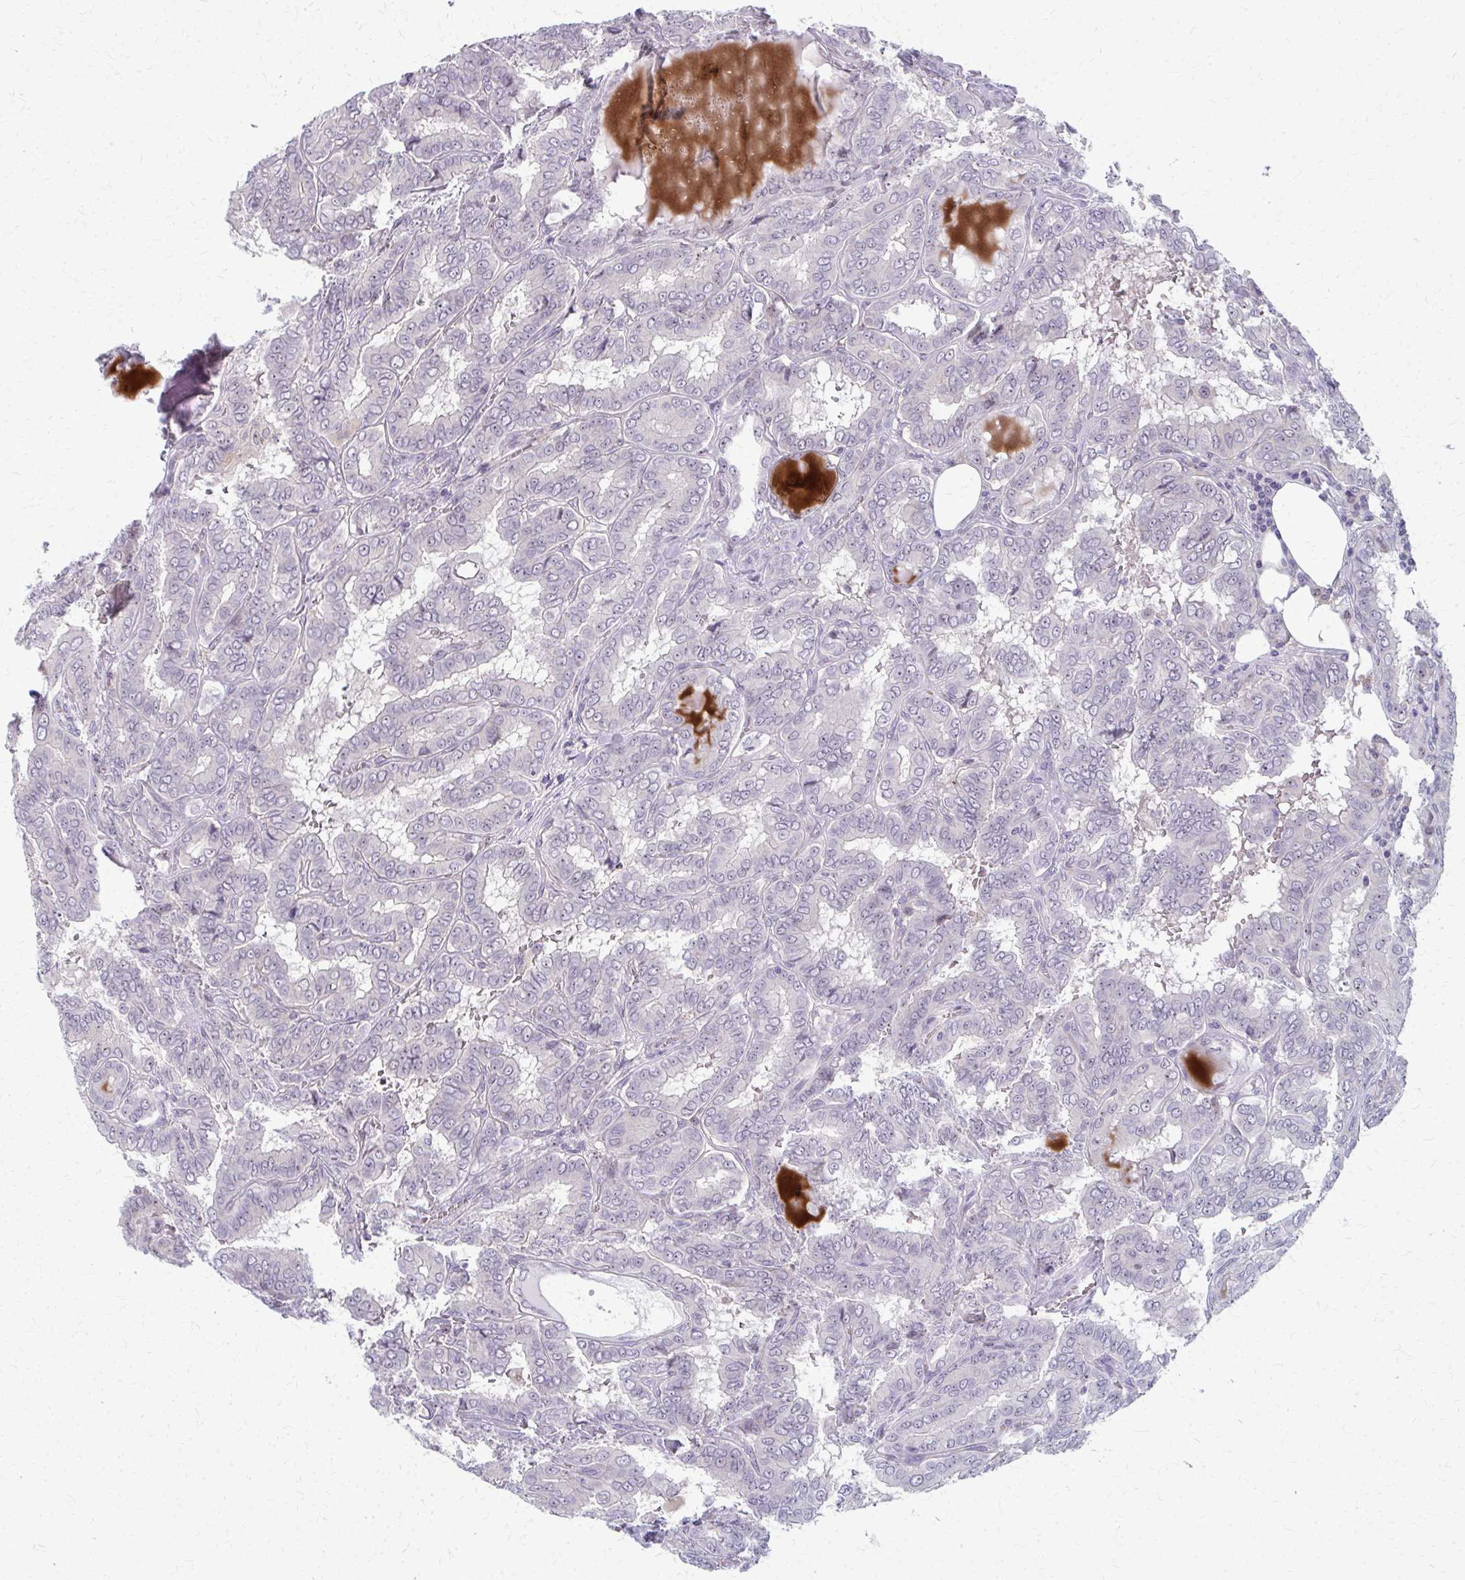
{"staining": {"intensity": "negative", "quantity": "none", "location": "none"}, "tissue": "thyroid cancer", "cell_type": "Tumor cells", "image_type": "cancer", "snomed": [{"axis": "morphology", "description": "Papillary adenocarcinoma, NOS"}, {"axis": "topography", "description": "Thyroid gland"}], "caption": "An IHC photomicrograph of thyroid papillary adenocarcinoma is shown. There is no staining in tumor cells of thyroid papillary adenocarcinoma.", "gene": "NUDT16", "patient": {"sex": "female", "age": 46}}